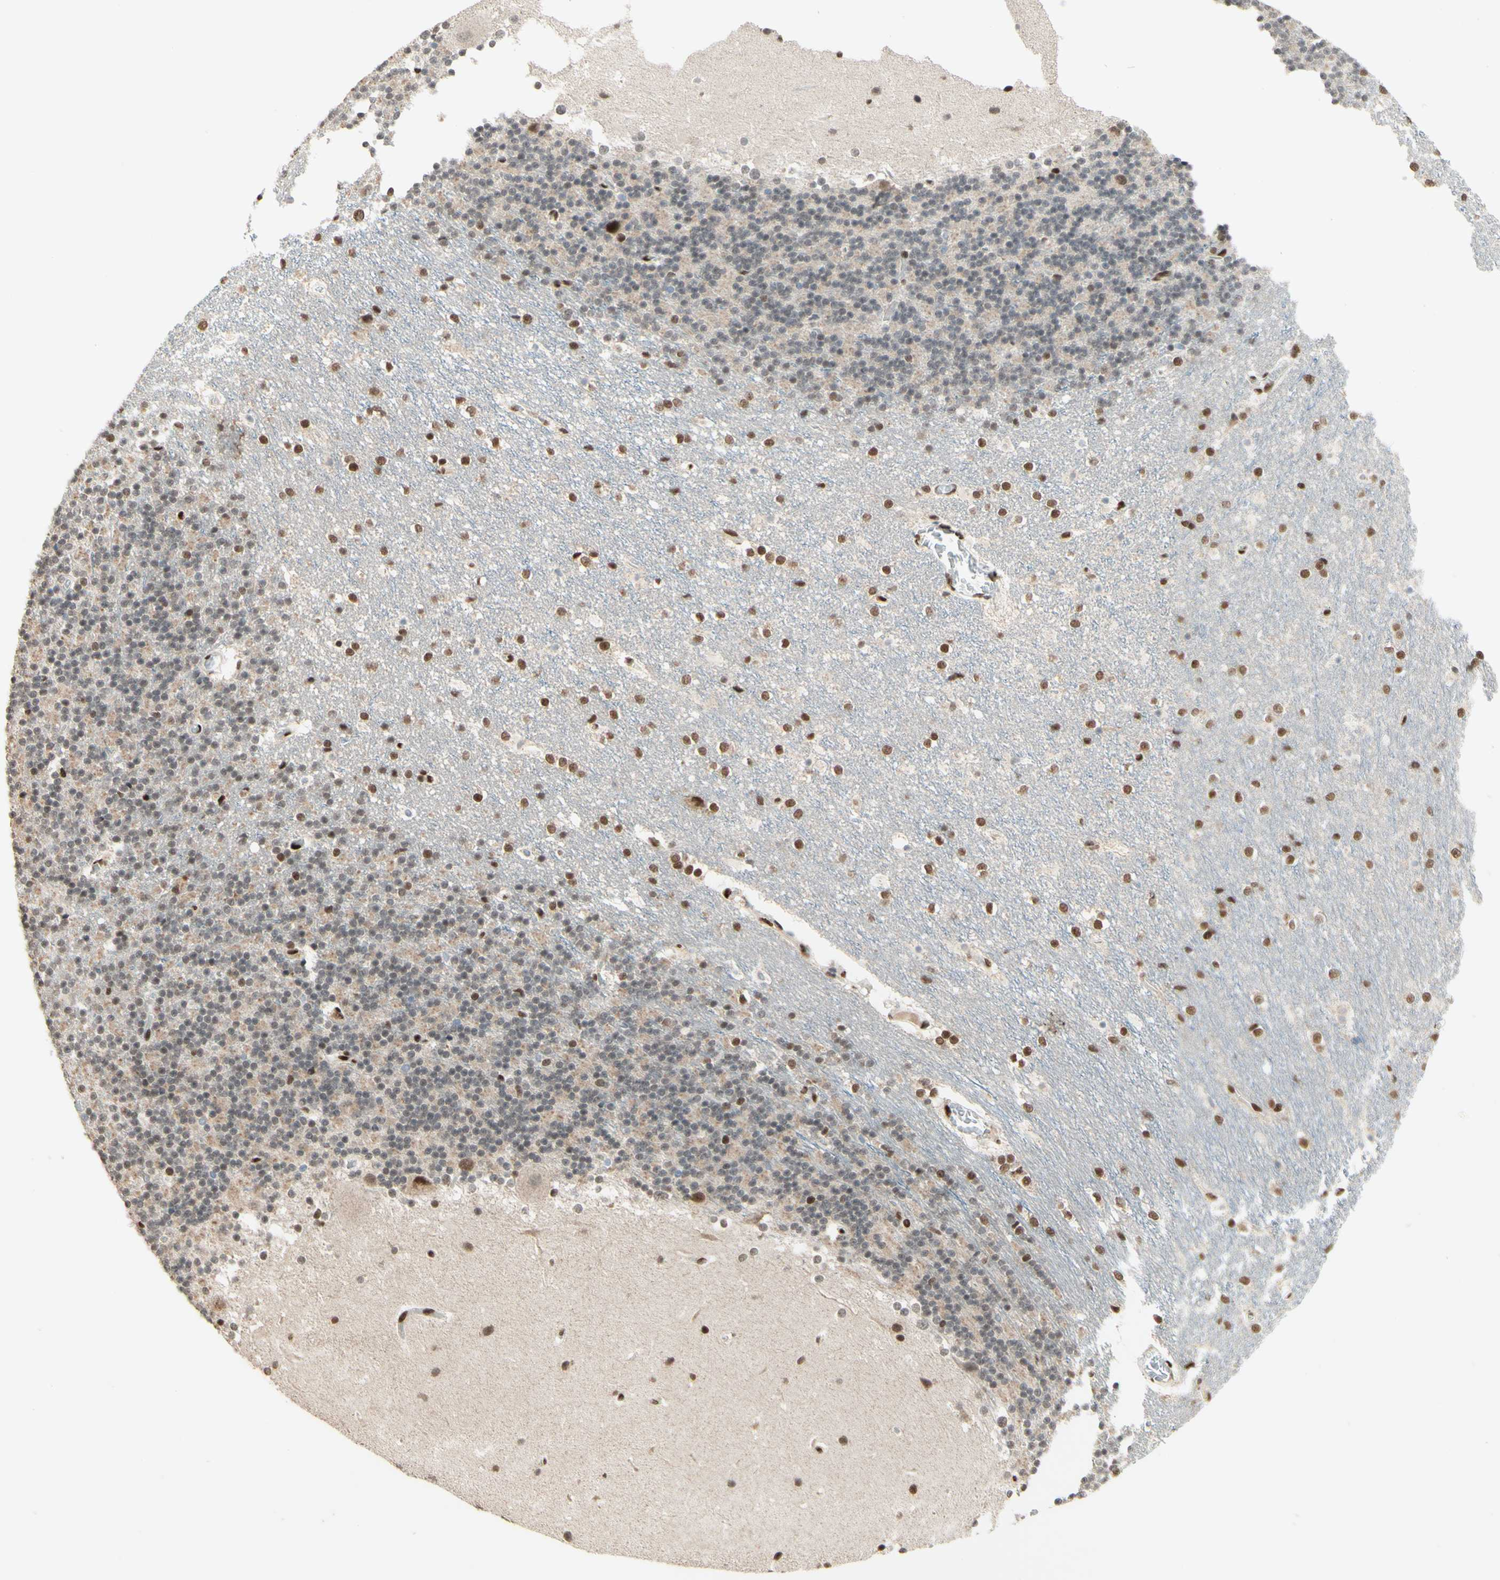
{"staining": {"intensity": "moderate", "quantity": "<25%", "location": "nuclear"}, "tissue": "cerebellum", "cell_type": "Cells in granular layer", "image_type": "normal", "snomed": [{"axis": "morphology", "description": "Normal tissue, NOS"}, {"axis": "topography", "description": "Cerebellum"}], "caption": "Immunohistochemistry (DAB (3,3'-diaminobenzidine)) staining of unremarkable cerebellum displays moderate nuclear protein positivity in approximately <25% of cells in granular layer.", "gene": "NR3C1", "patient": {"sex": "female", "age": 19}}